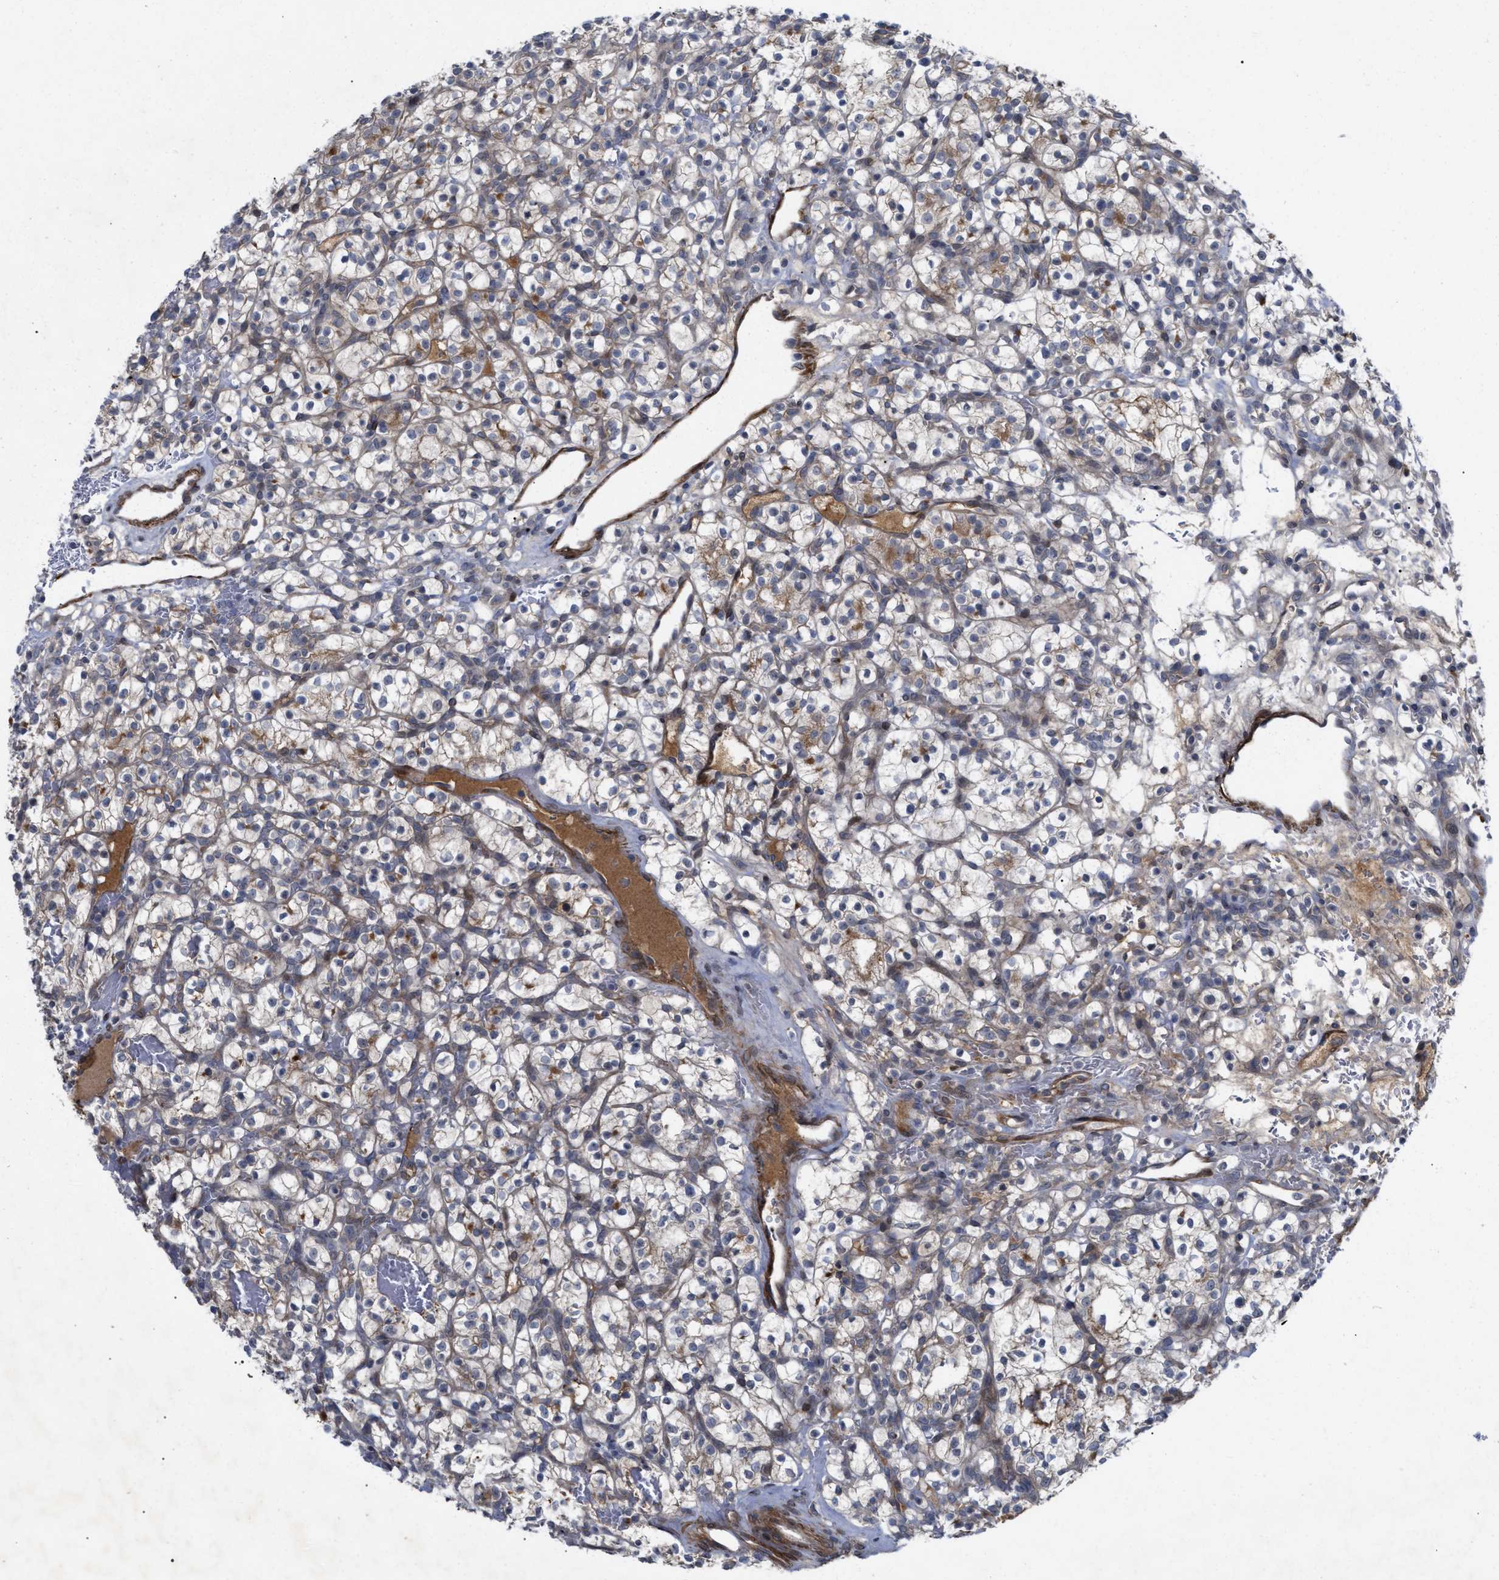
{"staining": {"intensity": "weak", "quantity": "<25%", "location": "cytoplasmic/membranous"}, "tissue": "renal cancer", "cell_type": "Tumor cells", "image_type": "cancer", "snomed": [{"axis": "morphology", "description": "Adenocarcinoma, NOS"}, {"axis": "topography", "description": "Kidney"}], "caption": "DAB immunohistochemical staining of human adenocarcinoma (renal) shows no significant staining in tumor cells. Brightfield microscopy of IHC stained with DAB (brown) and hematoxylin (blue), captured at high magnification.", "gene": "ST6GALNAC6", "patient": {"sex": "female", "age": 57}}